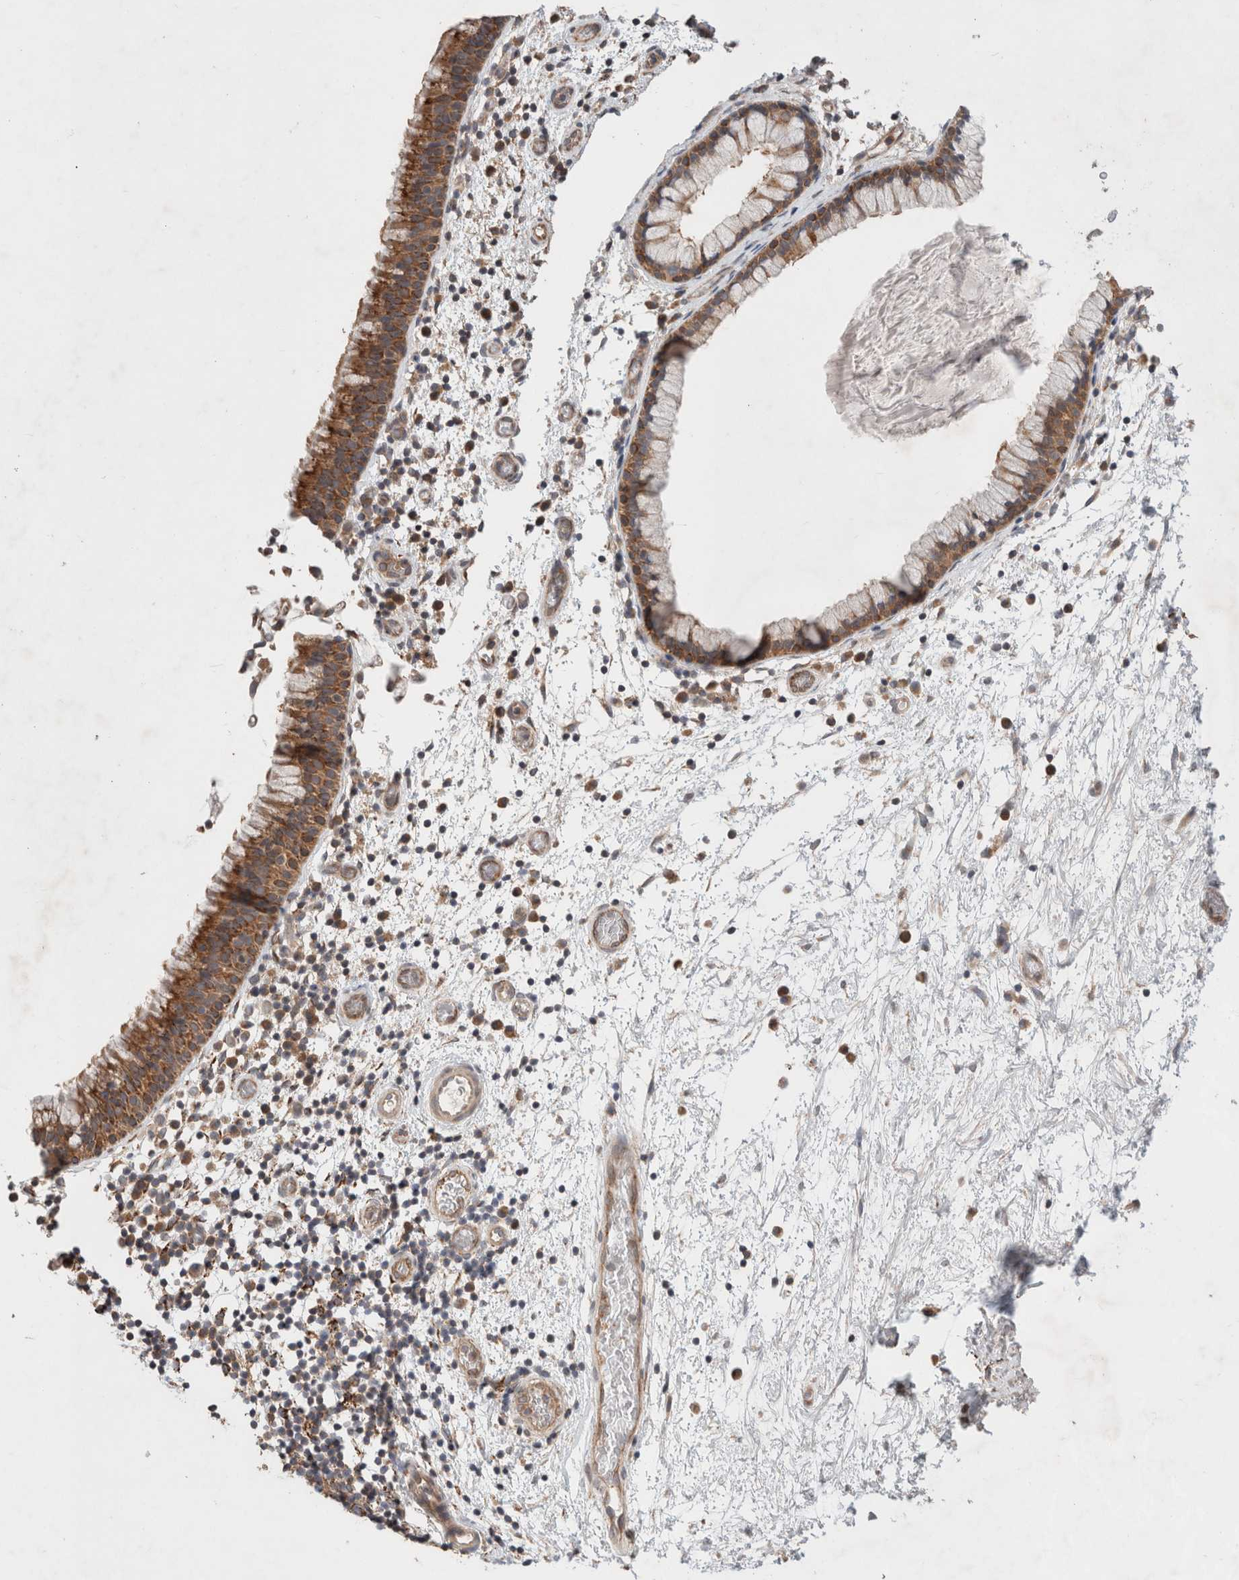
{"staining": {"intensity": "moderate", "quantity": ">75%", "location": "cytoplasmic/membranous"}, "tissue": "nasopharynx", "cell_type": "Respiratory epithelial cells", "image_type": "normal", "snomed": [{"axis": "morphology", "description": "Normal tissue, NOS"}, {"axis": "morphology", "description": "Inflammation, NOS"}, {"axis": "topography", "description": "Nasopharynx"}], "caption": "The image displays a brown stain indicating the presence of a protein in the cytoplasmic/membranous of respiratory epithelial cells in nasopharynx. (DAB IHC, brown staining for protein, blue staining for nuclei).", "gene": "HROB", "patient": {"sex": "male", "age": 48}}